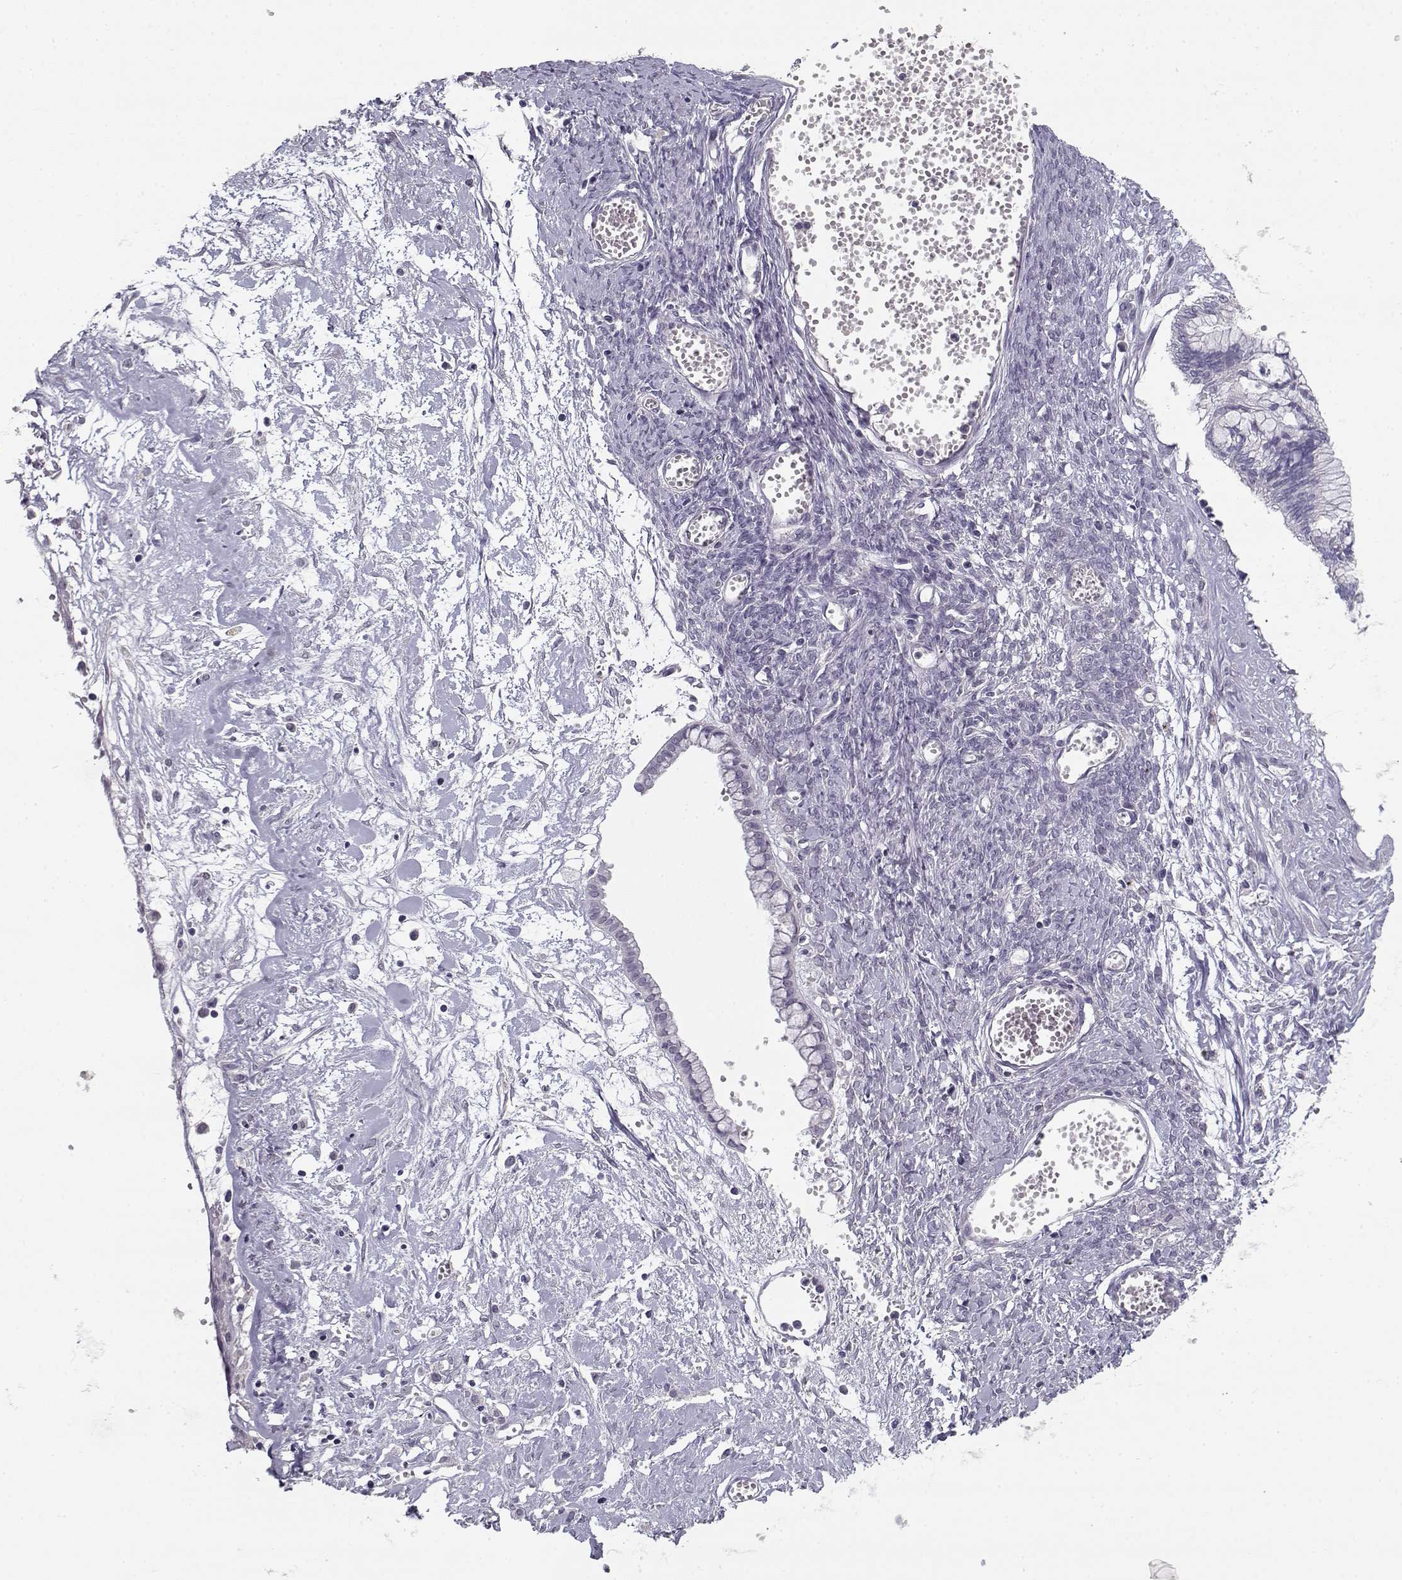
{"staining": {"intensity": "negative", "quantity": "none", "location": "none"}, "tissue": "ovarian cancer", "cell_type": "Tumor cells", "image_type": "cancer", "snomed": [{"axis": "morphology", "description": "Cystadenocarcinoma, mucinous, NOS"}, {"axis": "topography", "description": "Ovary"}], "caption": "Tumor cells are negative for brown protein staining in mucinous cystadenocarcinoma (ovarian). (DAB (3,3'-diaminobenzidine) immunohistochemistry (IHC) with hematoxylin counter stain).", "gene": "C16orf86", "patient": {"sex": "female", "age": 67}}